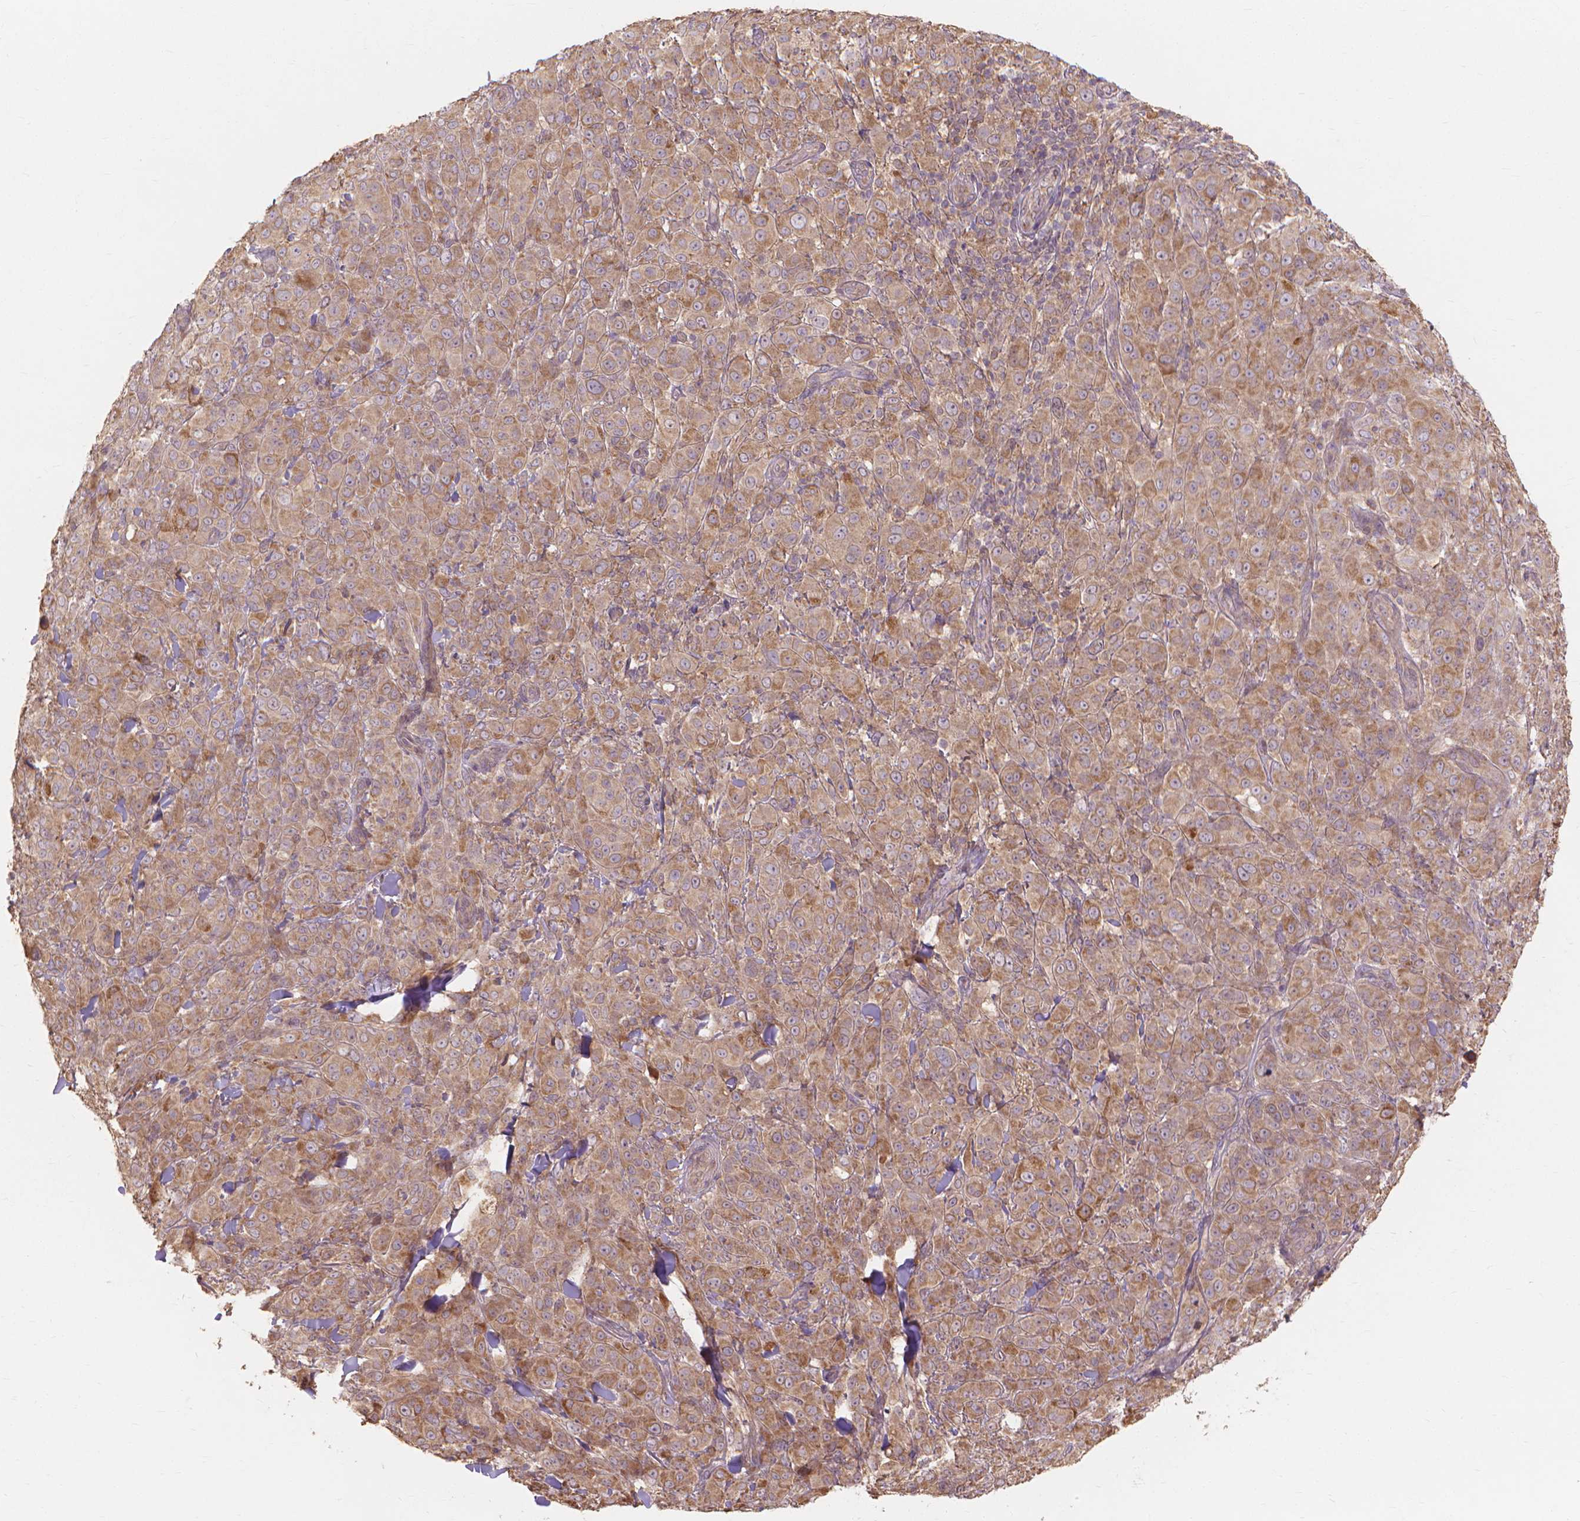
{"staining": {"intensity": "moderate", "quantity": ">75%", "location": "cytoplasmic/membranous"}, "tissue": "melanoma", "cell_type": "Tumor cells", "image_type": "cancer", "snomed": [{"axis": "morphology", "description": "Malignant melanoma, NOS"}, {"axis": "topography", "description": "Skin"}], "caption": "Protein staining demonstrates moderate cytoplasmic/membranous positivity in about >75% of tumor cells in melanoma. Ihc stains the protein in brown and the nuclei are stained blue.", "gene": "TAB2", "patient": {"sex": "female", "age": 87}}